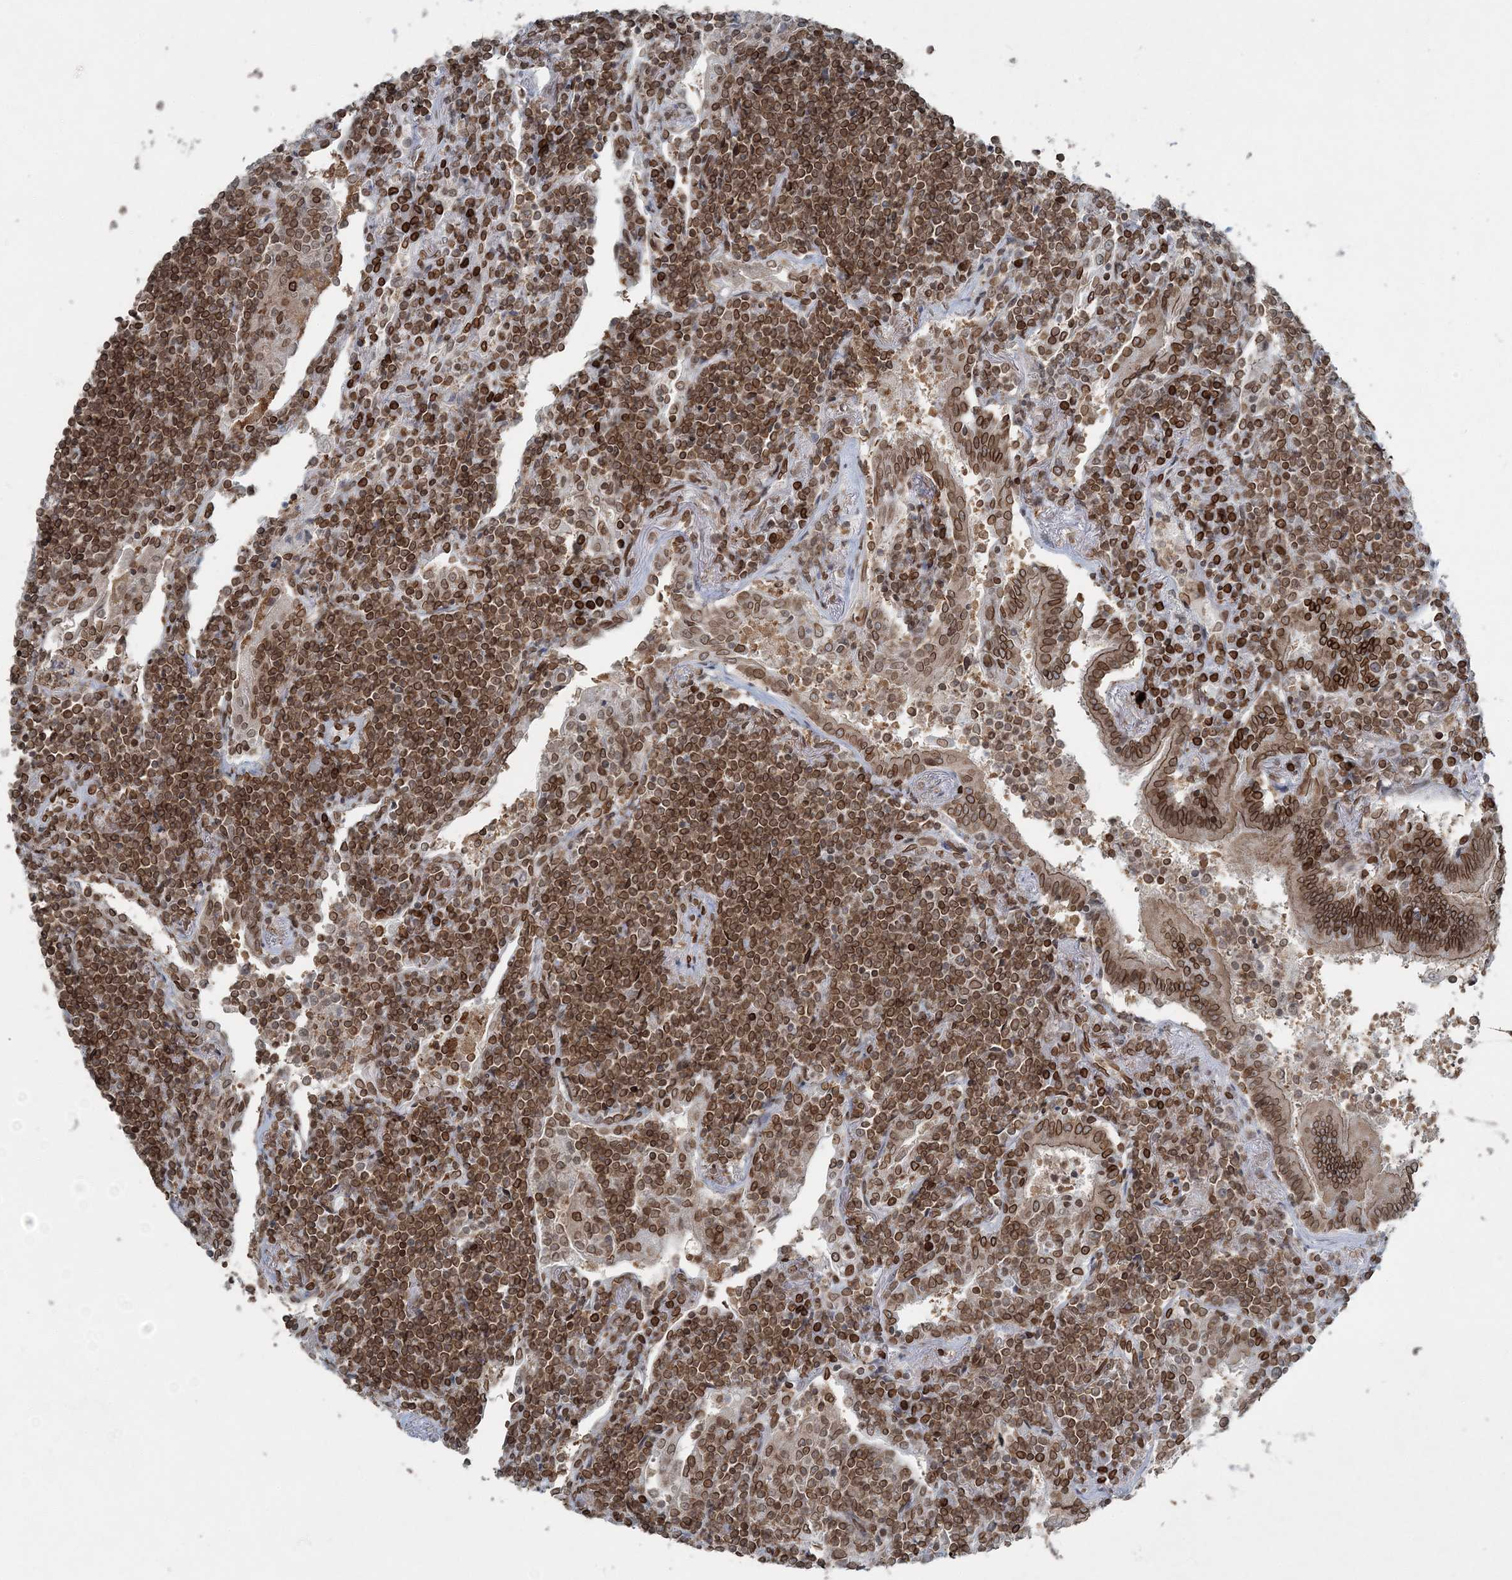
{"staining": {"intensity": "moderate", "quantity": ">75%", "location": "nuclear"}, "tissue": "lymphoma", "cell_type": "Tumor cells", "image_type": "cancer", "snomed": [{"axis": "morphology", "description": "Malignant lymphoma, non-Hodgkin's type, Low grade"}, {"axis": "topography", "description": "Lung"}], "caption": "Immunohistochemistry (IHC) of human lymphoma shows medium levels of moderate nuclear expression in approximately >75% of tumor cells. (DAB (3,3'-diaminobenzidine) = brown stain, brightfield microscopy at high magnification).", "gene": "GJD4", "patient": {"sex": "female", "age": 71}}